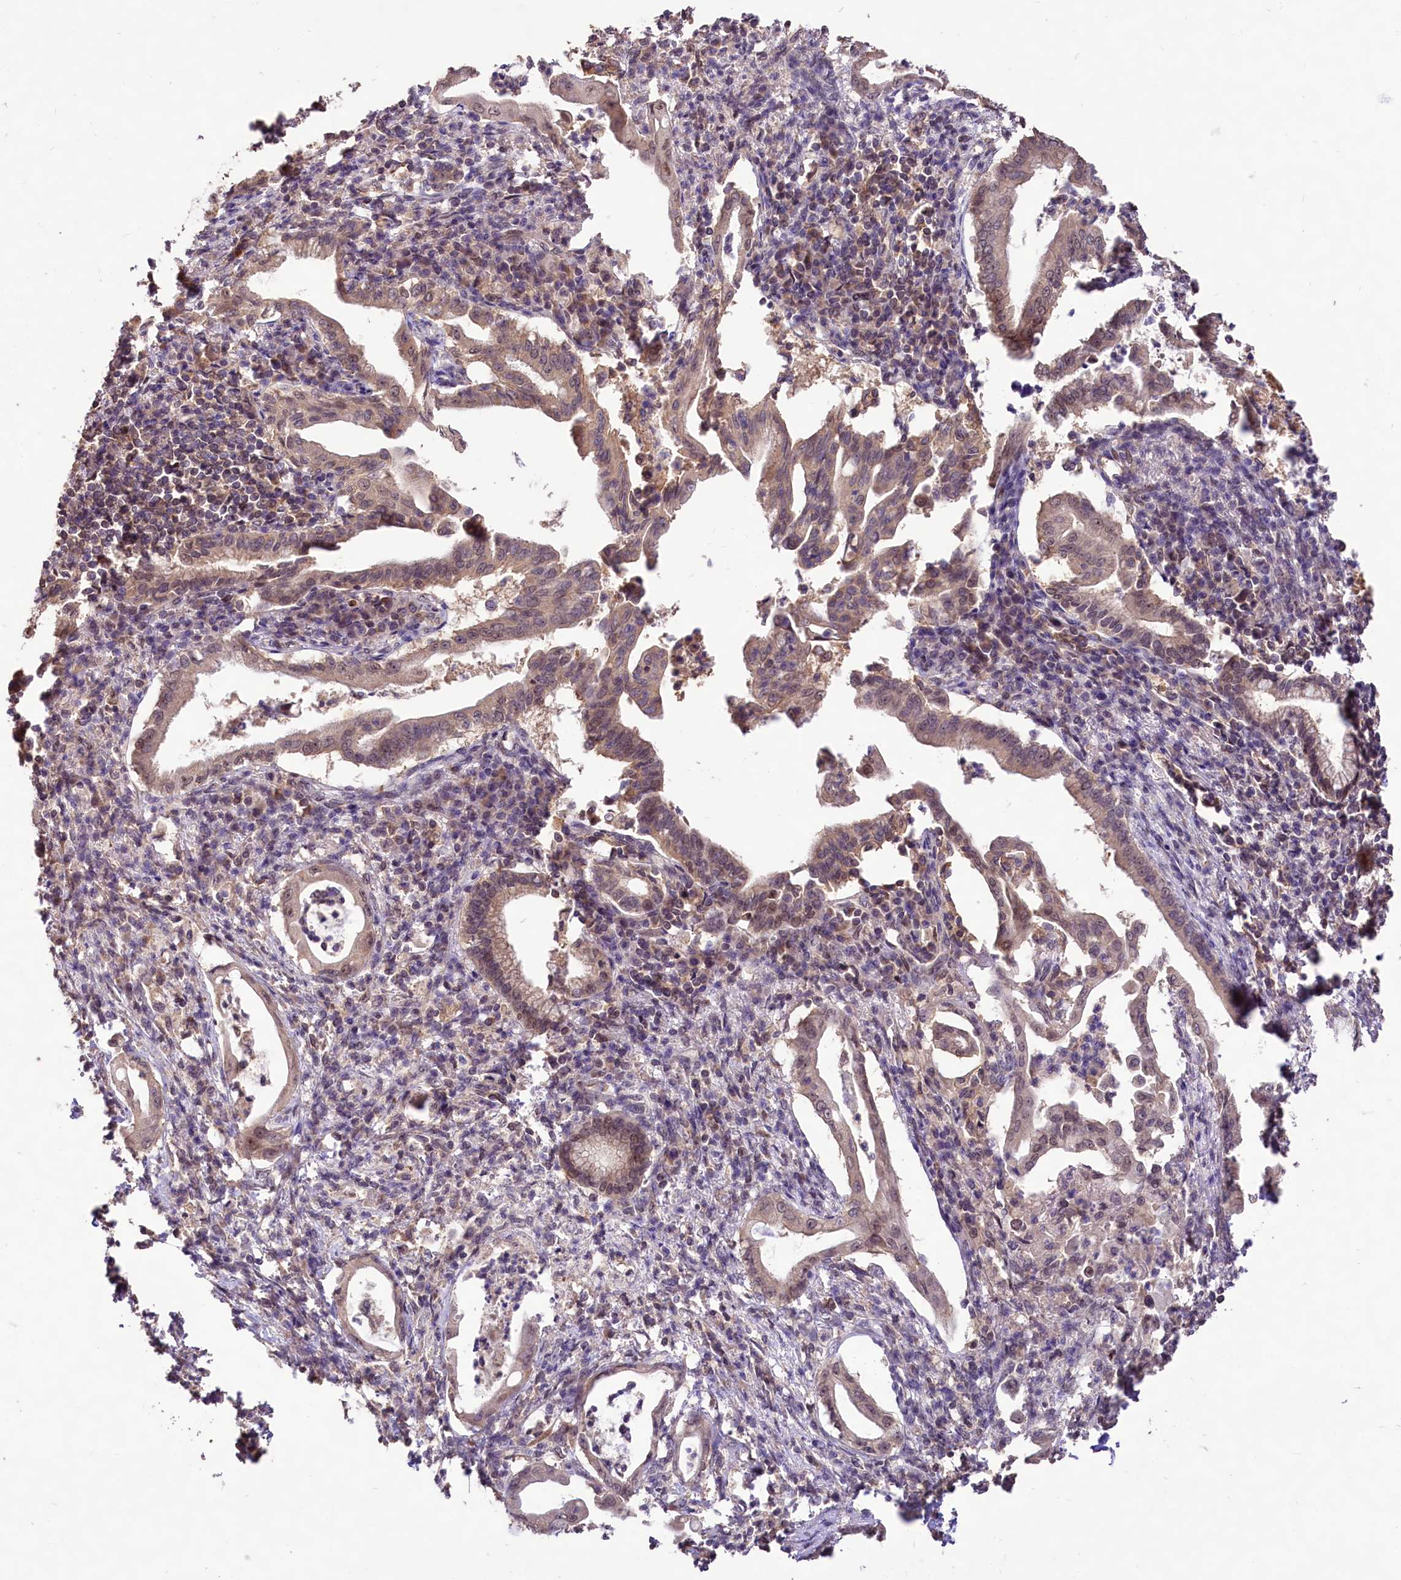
{"staining": {"intensity": "weak", "quantity": "25%-75%", "location": "nuclear"}, "tissue": "pancreatic cancer", "cell_type": "Tumor cells", "image_type": "cancer", "snomed": [{"axis": "morphology", "description": "Adenocarcinoma, NOS"}, {"axis": "topography", "description": "Pancreas"}], "caption": "Protein analysis of pancreatic cancer tissue demonstrates weak nuclear positivity in approximately 25%-75% of tumor cells.", "gene": "RRP8", "patient": {"sex": "female", "age": 55}}